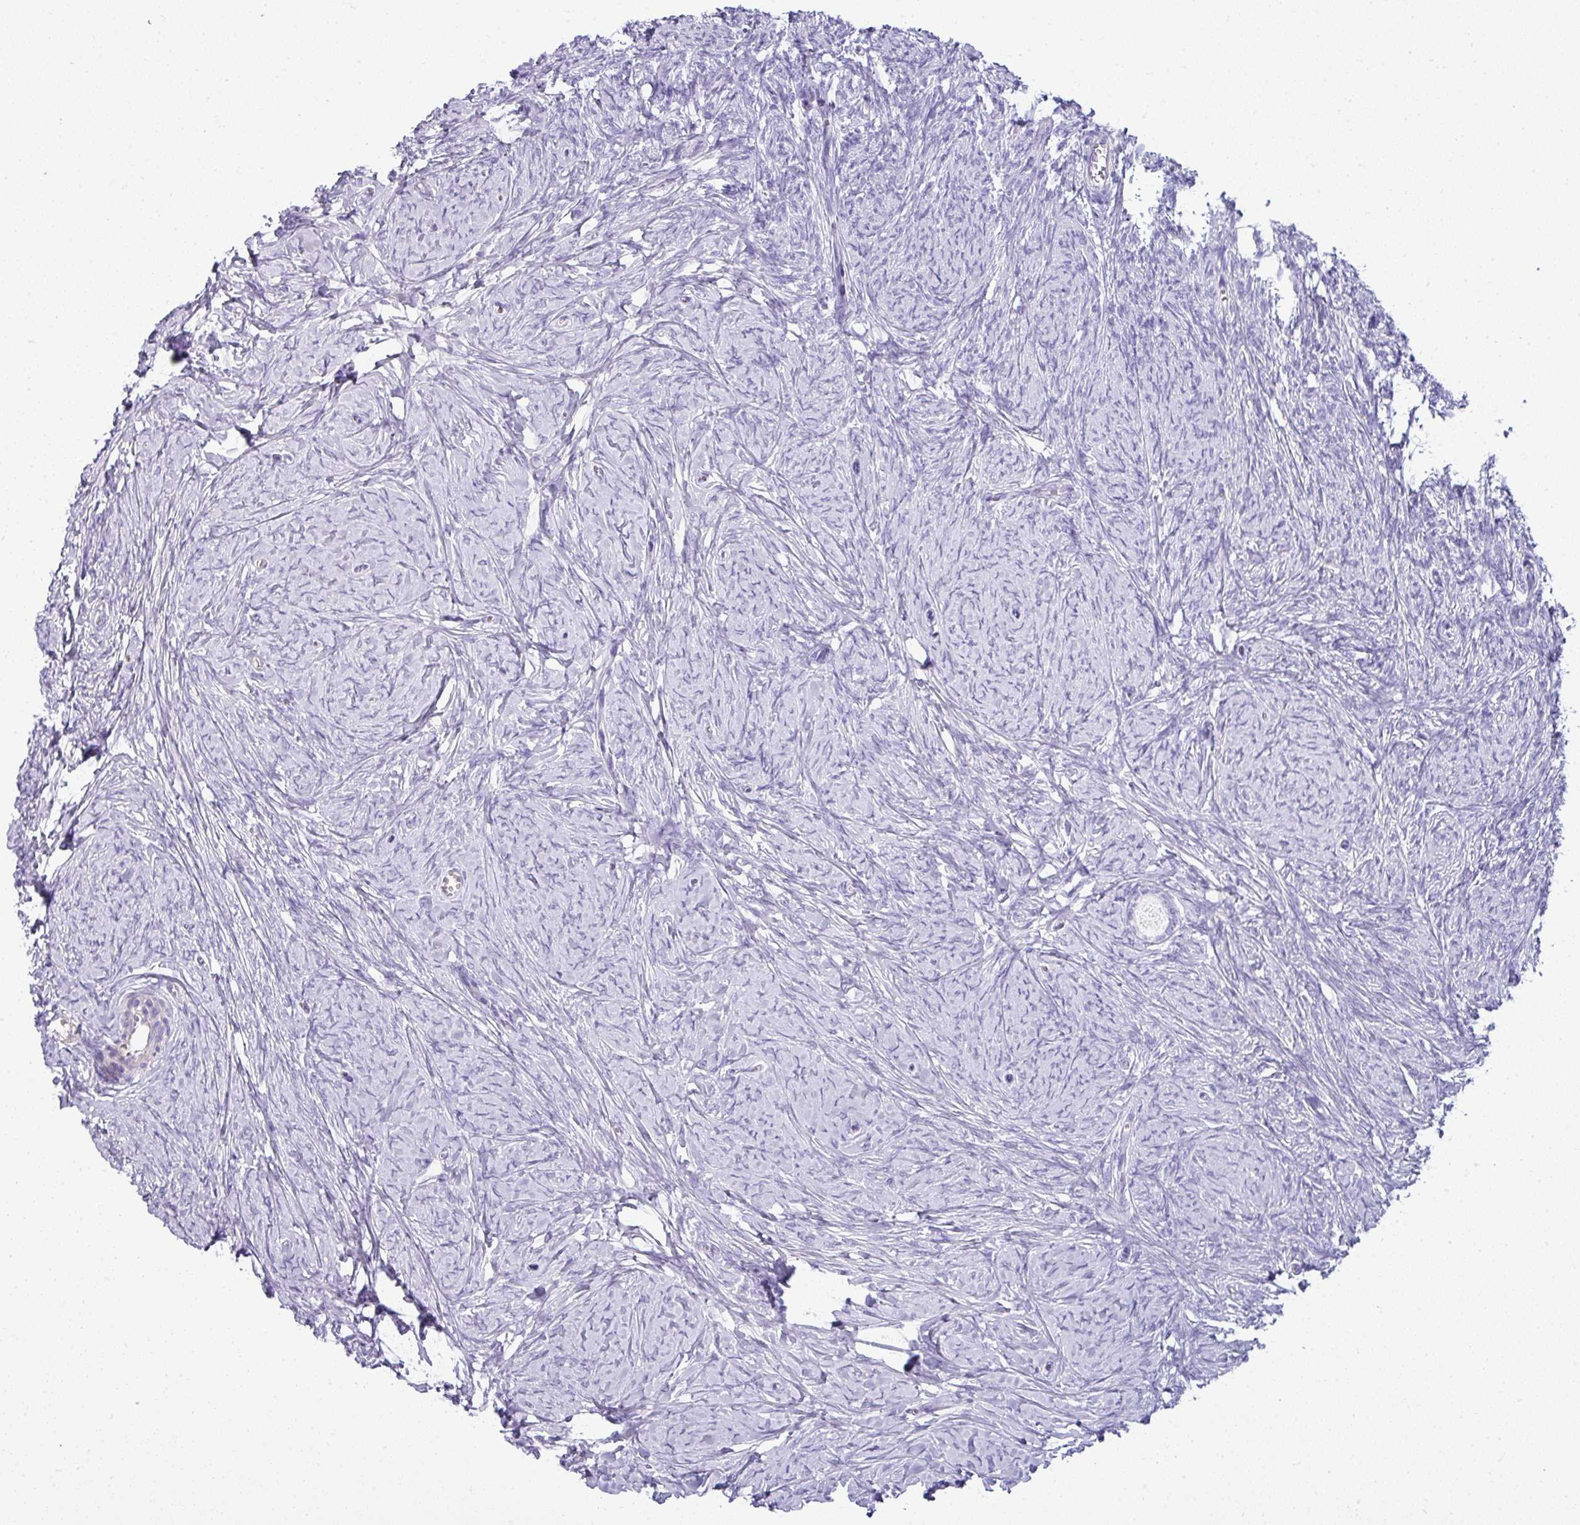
{"staining": {"intensity": "negative", "quantity": "none", "location": "none"}, "tissue": "ovary", "cell_type": "Follicle cells", "image_type": "normal", "snomed": [{"axis": "morphology", "description": "Normal tissue, NOS"}, {"axis": "topography", "description": "Ovary"}], "caption": "Micrograph shows no protein staining in follicle cells of normal ovary.", "gene": "VCX2", "patient": {"sex": "female", "age": 44}}